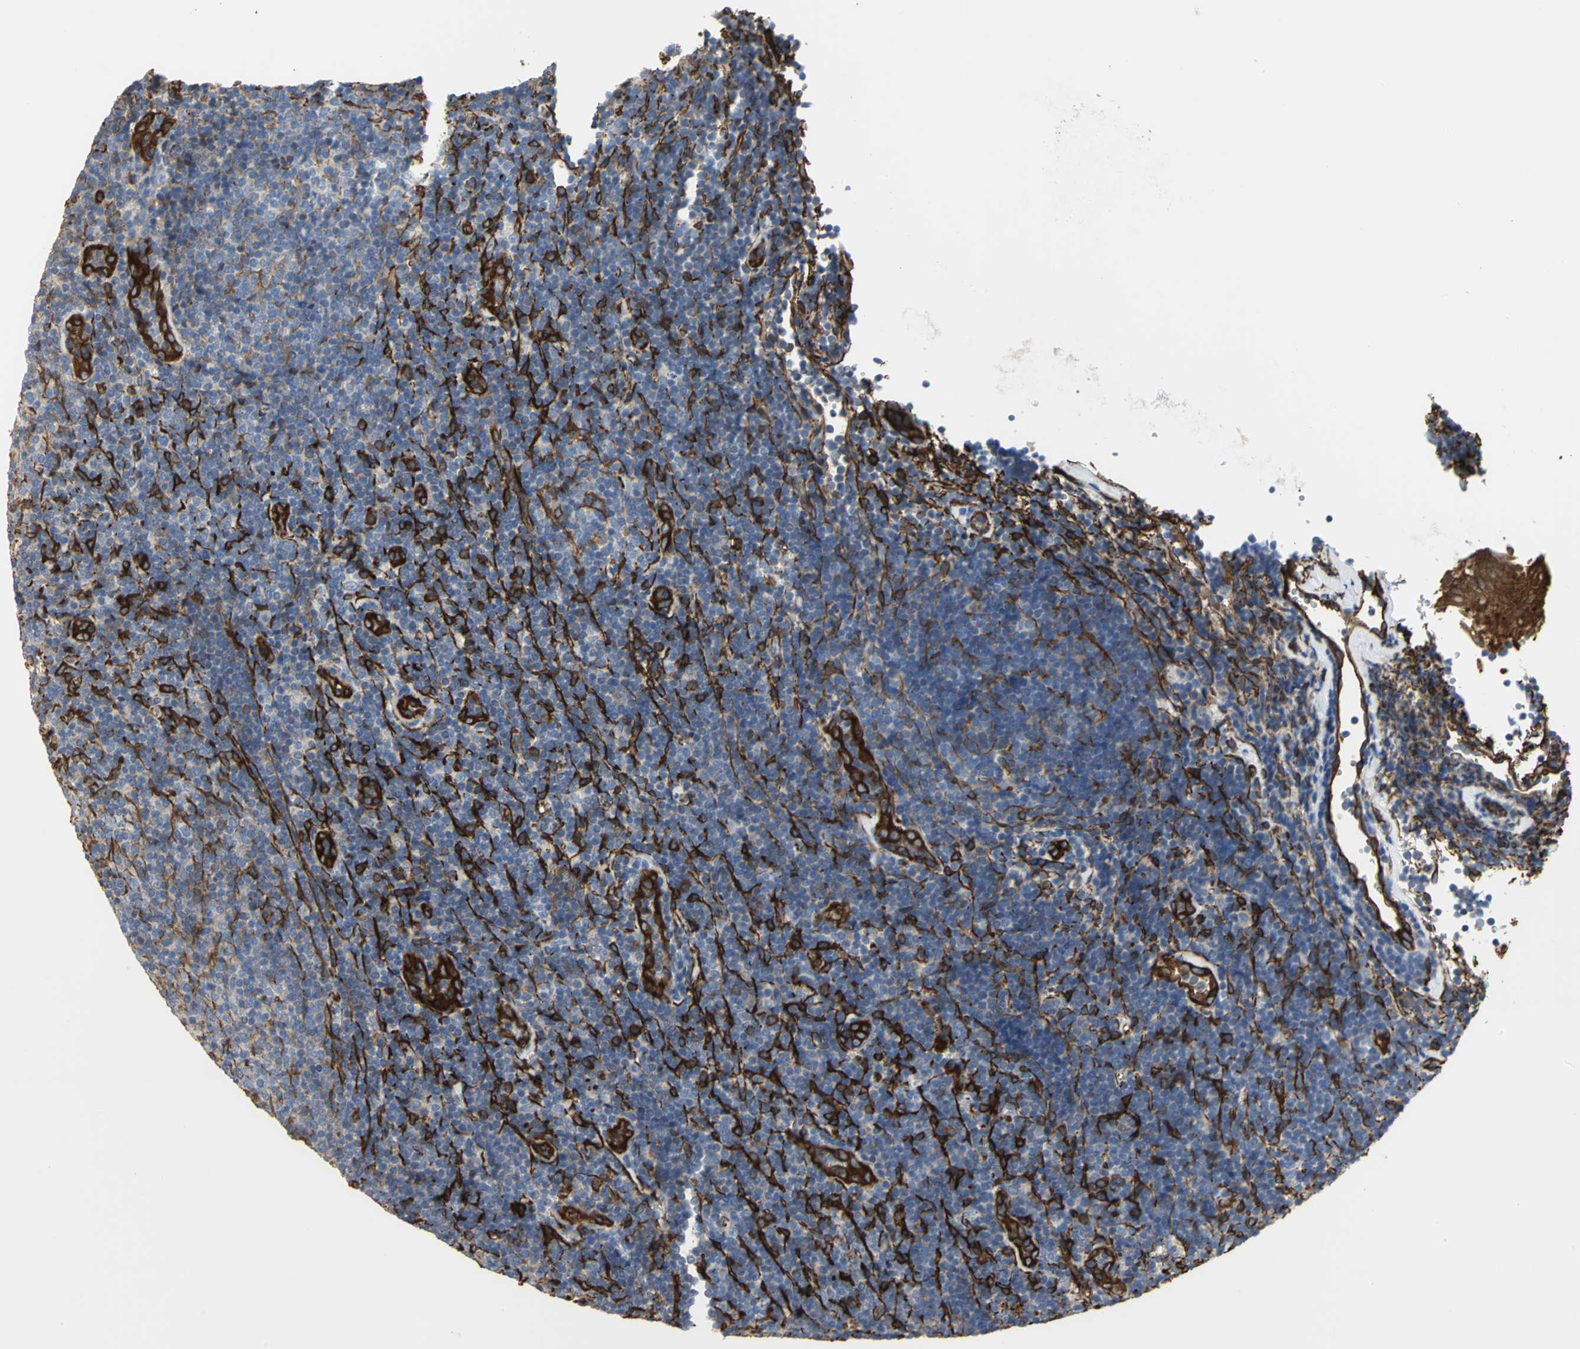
{"staining": {"intensity": "negative", "quantity": "none", "location": "none"}, "tissue": "lymphoma", "cell_type": "Tumor cells", "image_type": "cancer", "snomed": [{"axis": "morphology", "description": "Malignant lymphoma, non-Hodgkin's type, Low grade"}, {"axis": "topography", "description": "Lymph node"}], "caption": "Tumor cells are negative for protein expression in human lymphoma.", "gene": "FLNB", "patient": {"sex": "male", "age": 70}}